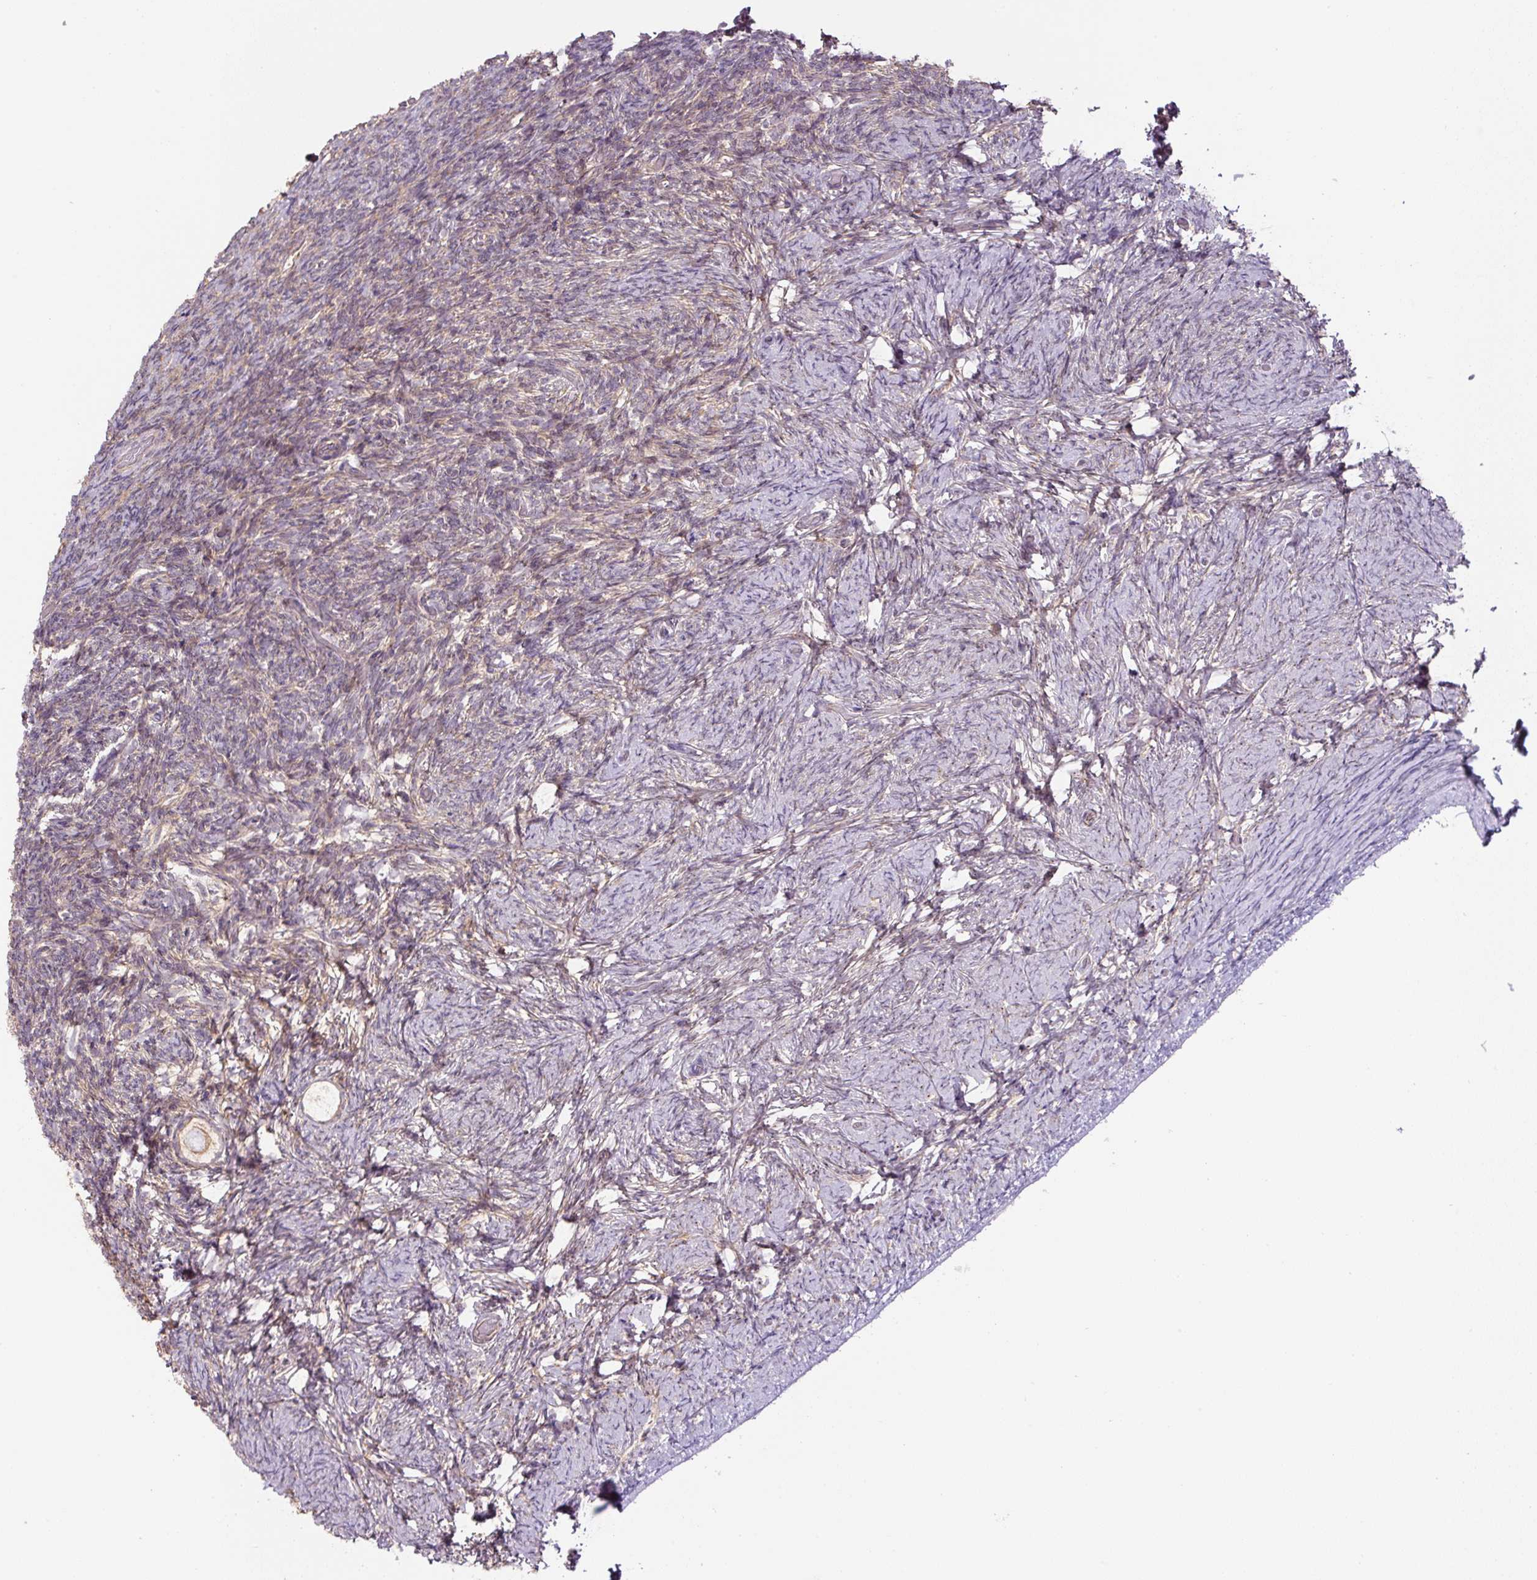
{"staining": {"intensity": "weak", "quantity": "25%-75%", "location": "cytoplasmic/membranous"}, "tissue": "ovary", "cell_type": "Follicle cells", "image_type": "normal", "snomed": [{"axis": "morphology", "description": "Normal tissue, NOS"}, {"axis": "topography", "description": "Ovary"}], "caption": "Immunohistochemical staining of unremarkable human ovary exhibits low levels of weak cytoplasmic/membranous positivity in about 25%-75% of follicle cells.", "gene": "TMEM151B", "patient": {"sex": "female", "age": 34}}